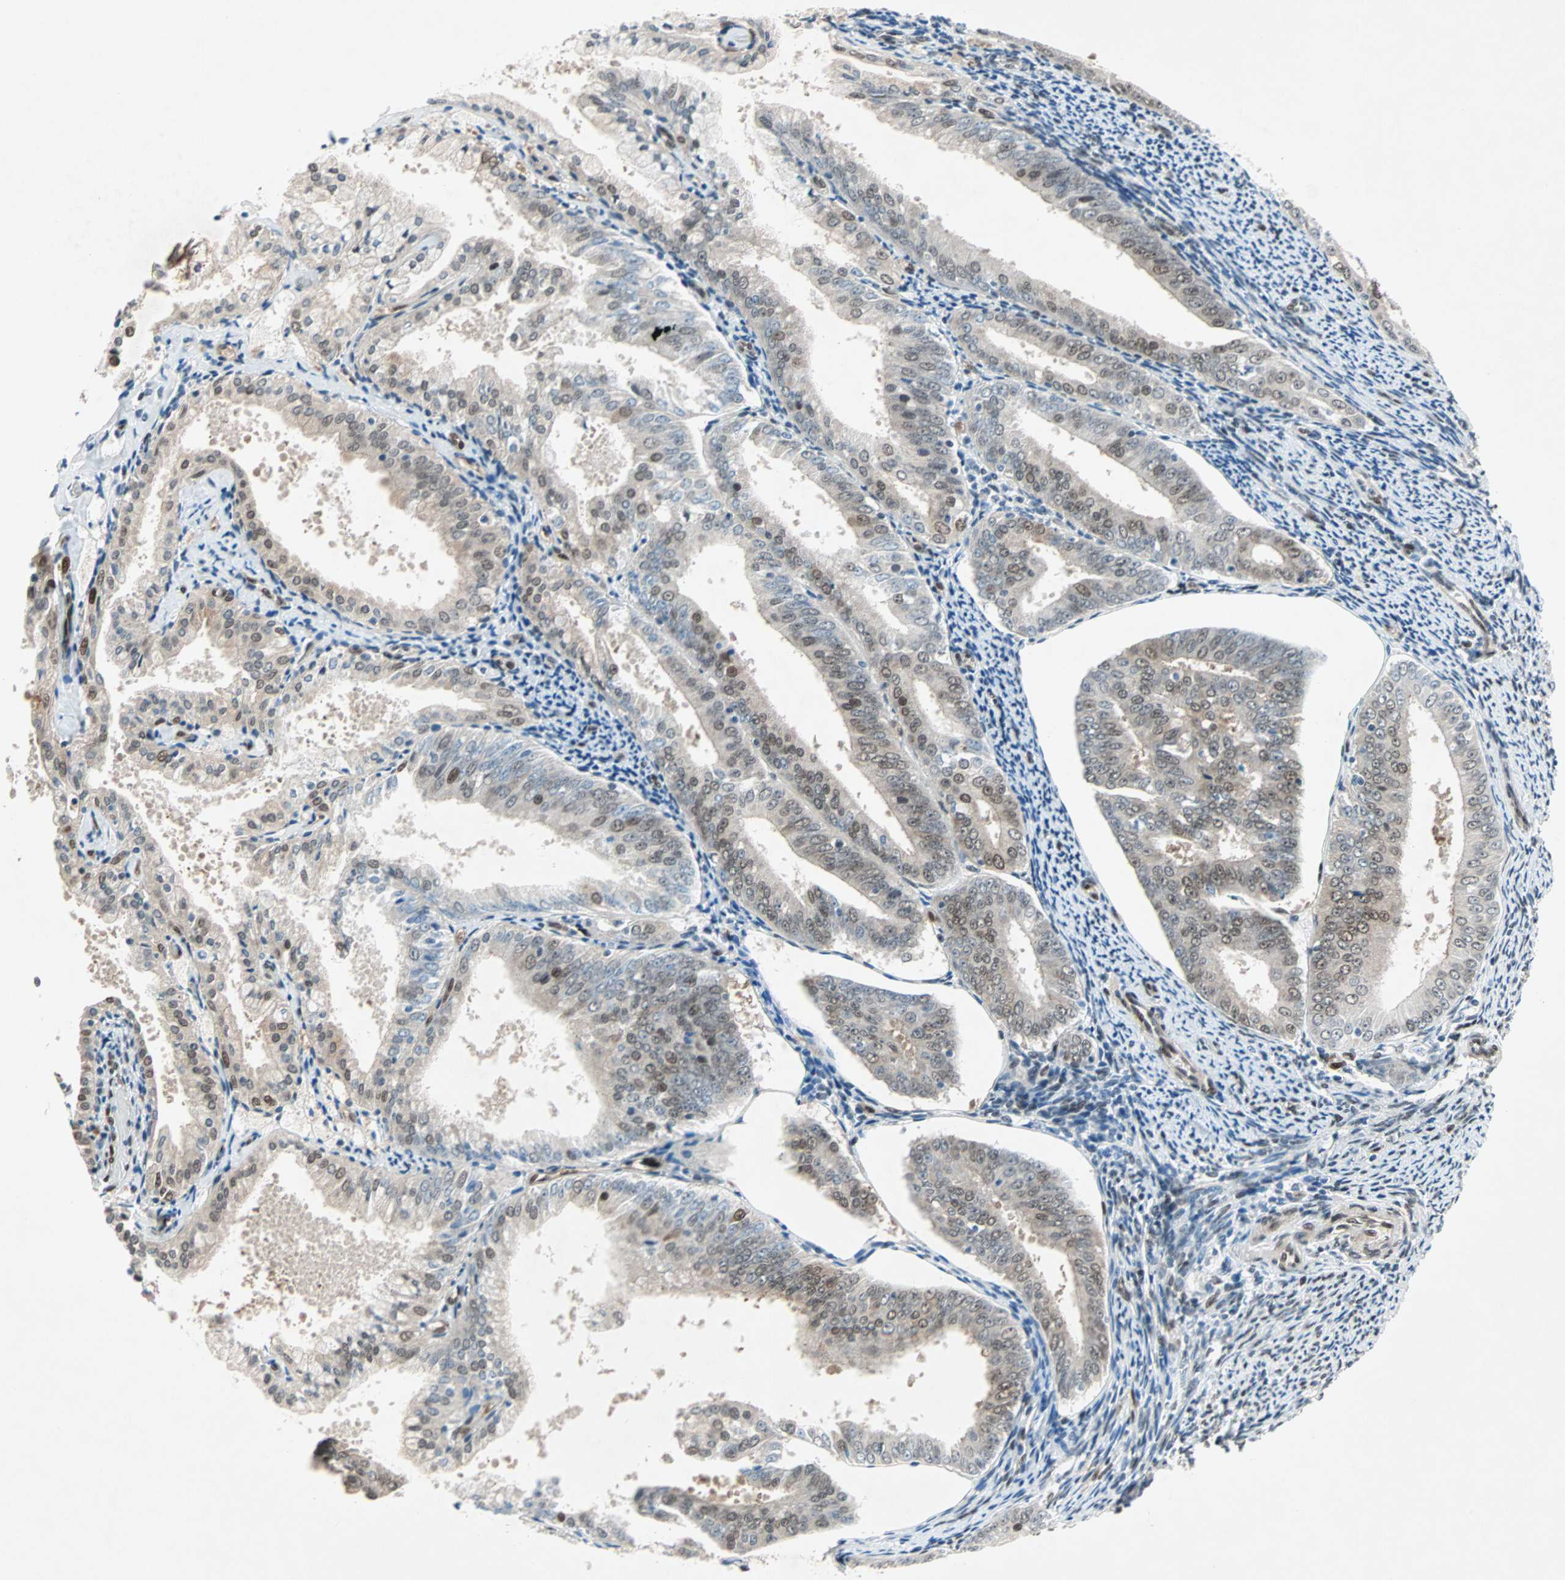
{"staining": {"intensity": "moderate", "quantity": ">75%", "location": "cytoplasmic/membranous,nuclear"}, "tissue": "endometrial cancer", "cell_type": "Tumor cells", "image_type": "cancer", "snomed": [{"axis": "morphology", "description": "Adenocarcinoma, NOS"}, {"axis": "topography", "description": "Endometrium"}], "caption": "Immunohistochemistry (IHC) image of human adenocarcinoma (endometrial) stained for a protein (brown), which exhibits medium levels of moderate cytoplasmic/membranous and nuclear positivity in about >75% of tumor cells.", "gene": "WWTR1", "patient": {"sex": "female", "age": 63}}